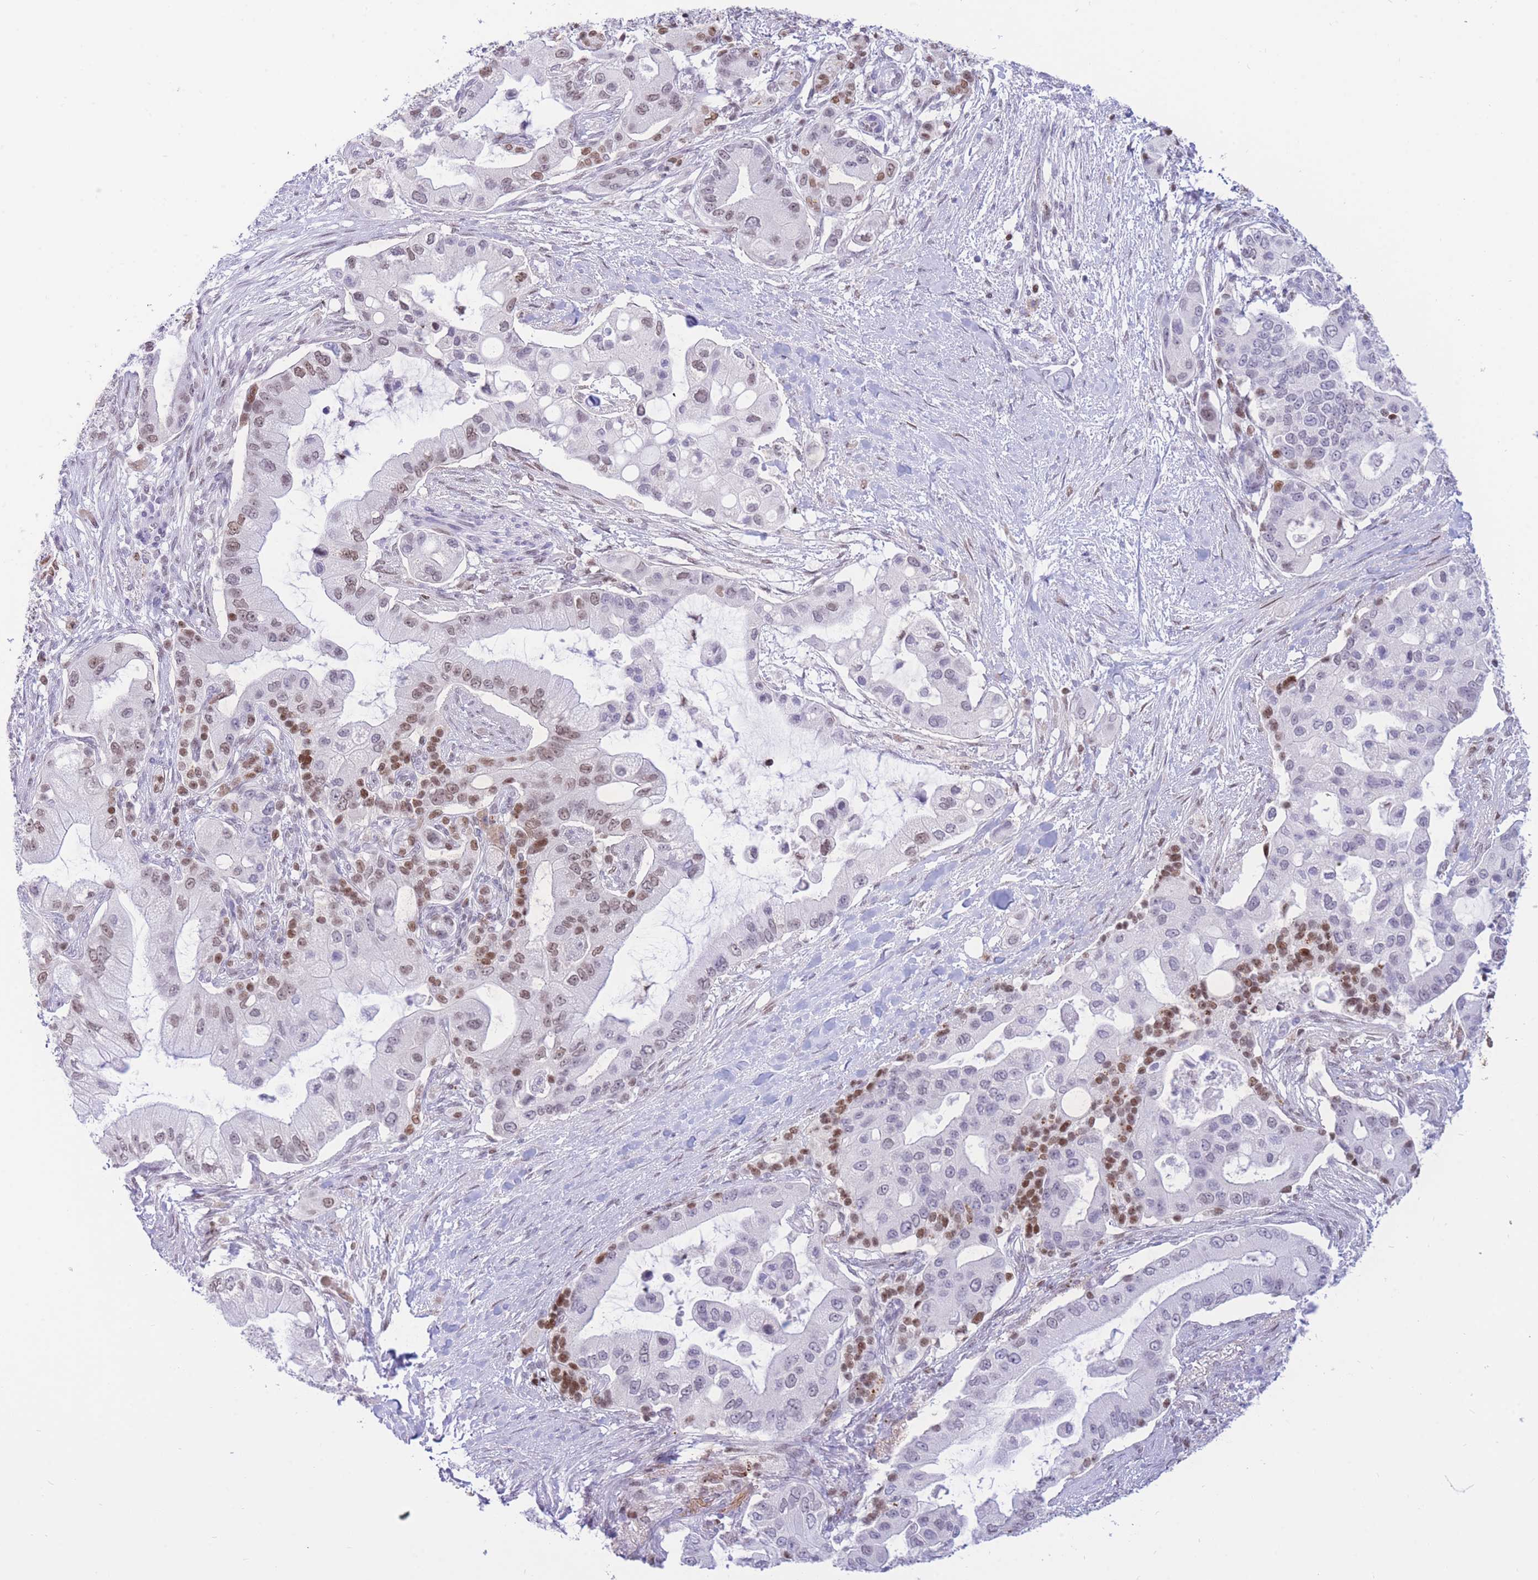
{"staining": {"intensity": "weak", "quantity": "25%-75%", "location": "nuclear"}, "tissue": "pancreatic cancer", "cell_type": "Tumor cells", "image_type": "cancer", "snomed": [{"axis": "morphology", "description": "Adenocarcinoma, NOS"}, {"axis": "topography", "description": "Pancreas"}], "caption": "Pancreatic cancer (adenocarcinoma) stained for a protein (brown) shows weak nuclear positive expression in approximately 25%-75% of tumor cells.", "gene": "HMGN1", "patient": {"sex": "male", "age": 57}}